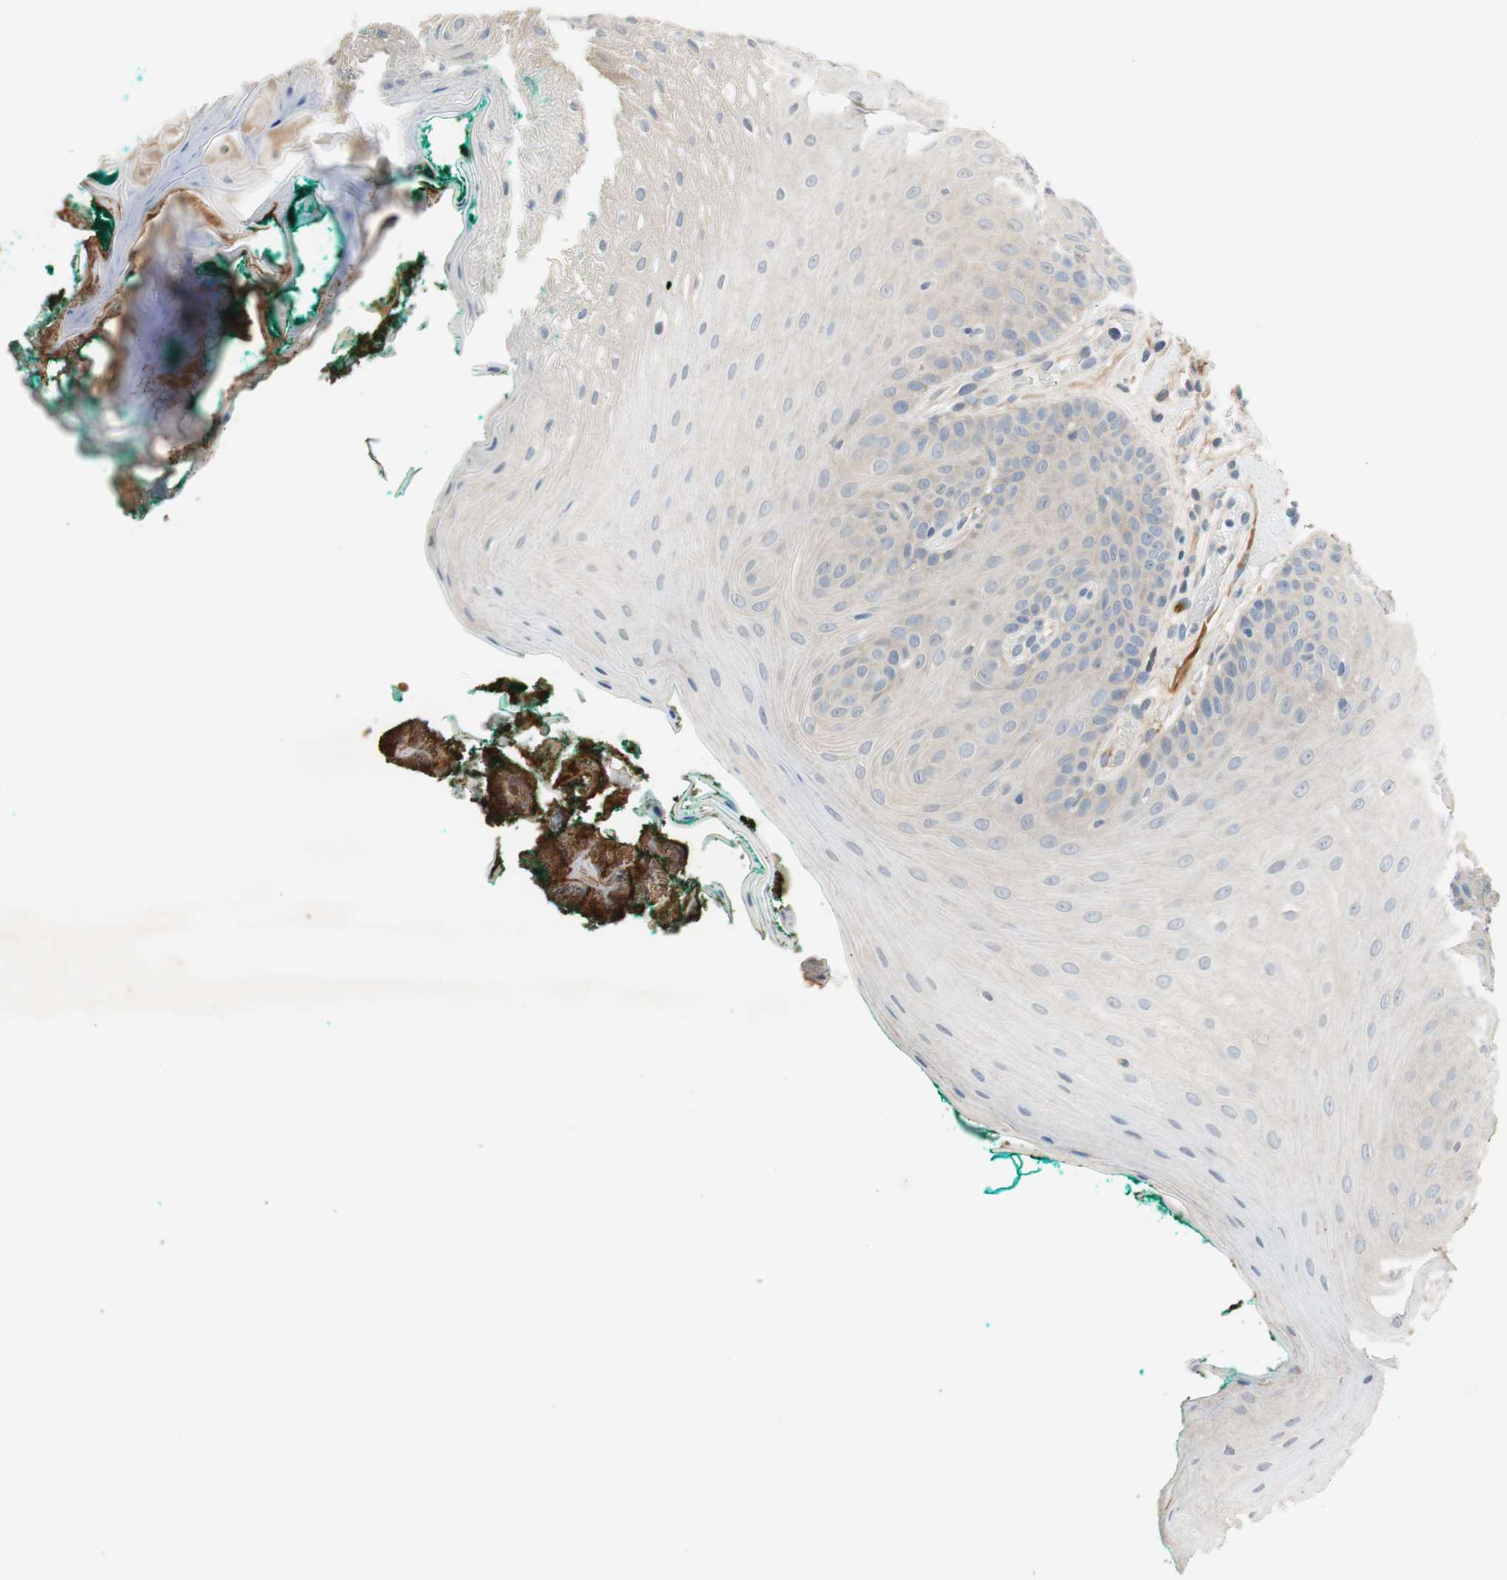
{"staining": {"intensity": "weak", "quantity": "25%-75%", "location": "cytoplasmic/membranous"}, "tissue": "oral mucosa", "cell_type": "Squamous epithelial cells", "image_type": "normal", "snomed": [{"axis": "morphology", "description": "Normal tissue, NOS"}, {"axis": "topography", "description": "Skeletal muscle"}, {"axis": "topography", "description": "Oral tissue"}], "caption": "Squamous epithelial cells reveal weak cytoplasmic/membranous staining in approximately 25%-75% of cells in normal oral mucosa. (DAB = brown stain, brightfield microscopy at high magnification).", "gene": "C4A", "patient": {"sex": "male", "age": 58}}